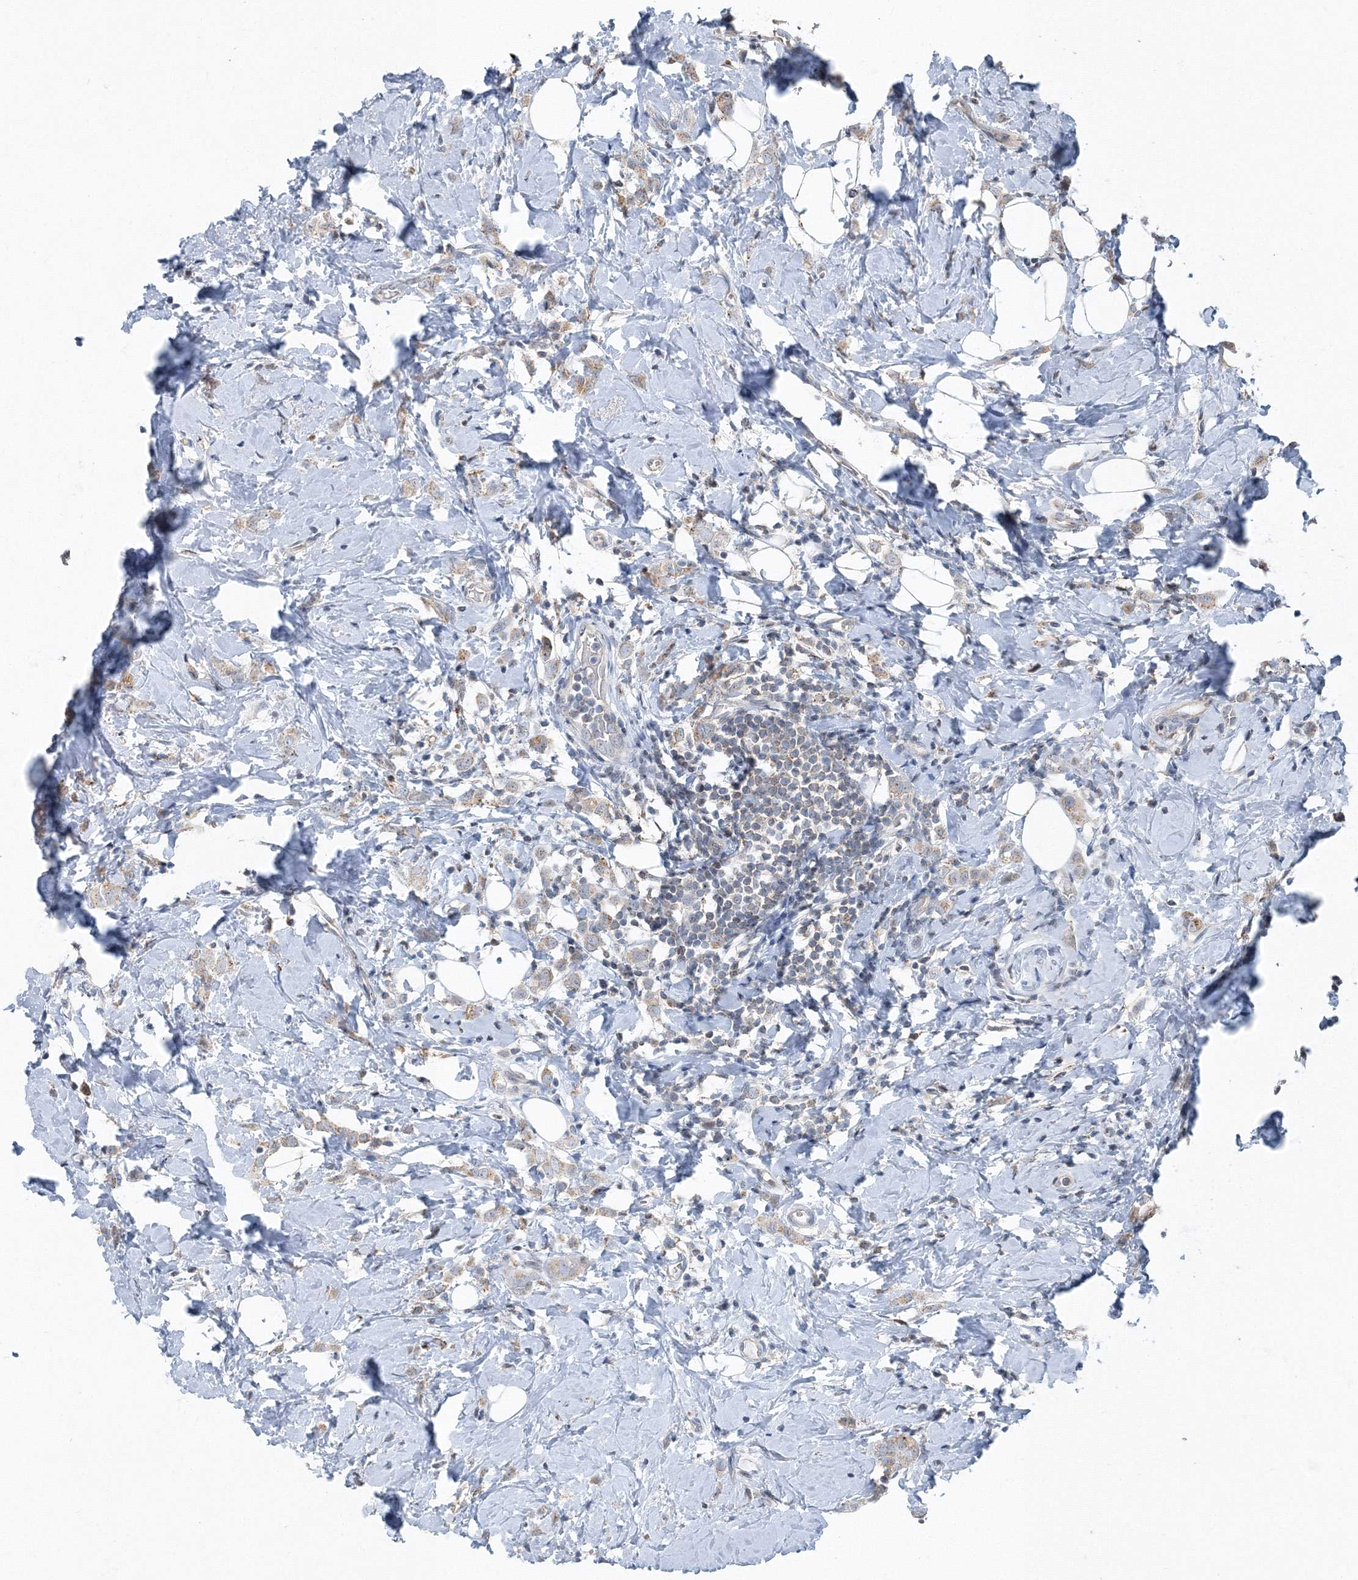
{"staining": {"intensity": "weak", "quantity": ">75%", "location": "cytoplasmic/membranous"}, "tissue": "breast cancer", "cell_type": "Tumor cells", "image_type": "cancer", "snomed": [{"axis": "morphology", "description": "Lobular carcinoma"}, {"axis": "topography", "description": "Breast"}], "caption": "Immunohistochemistry (IHC) photomicrograph of human lobular carcinoma (breast) stained for a protein (brown), which displays low levels of weak cytoplasmic/membranous staining in approximately >75% of tumor cells.", "gene": "AASDH", "patient": {"sex": "female", "age": 47}}